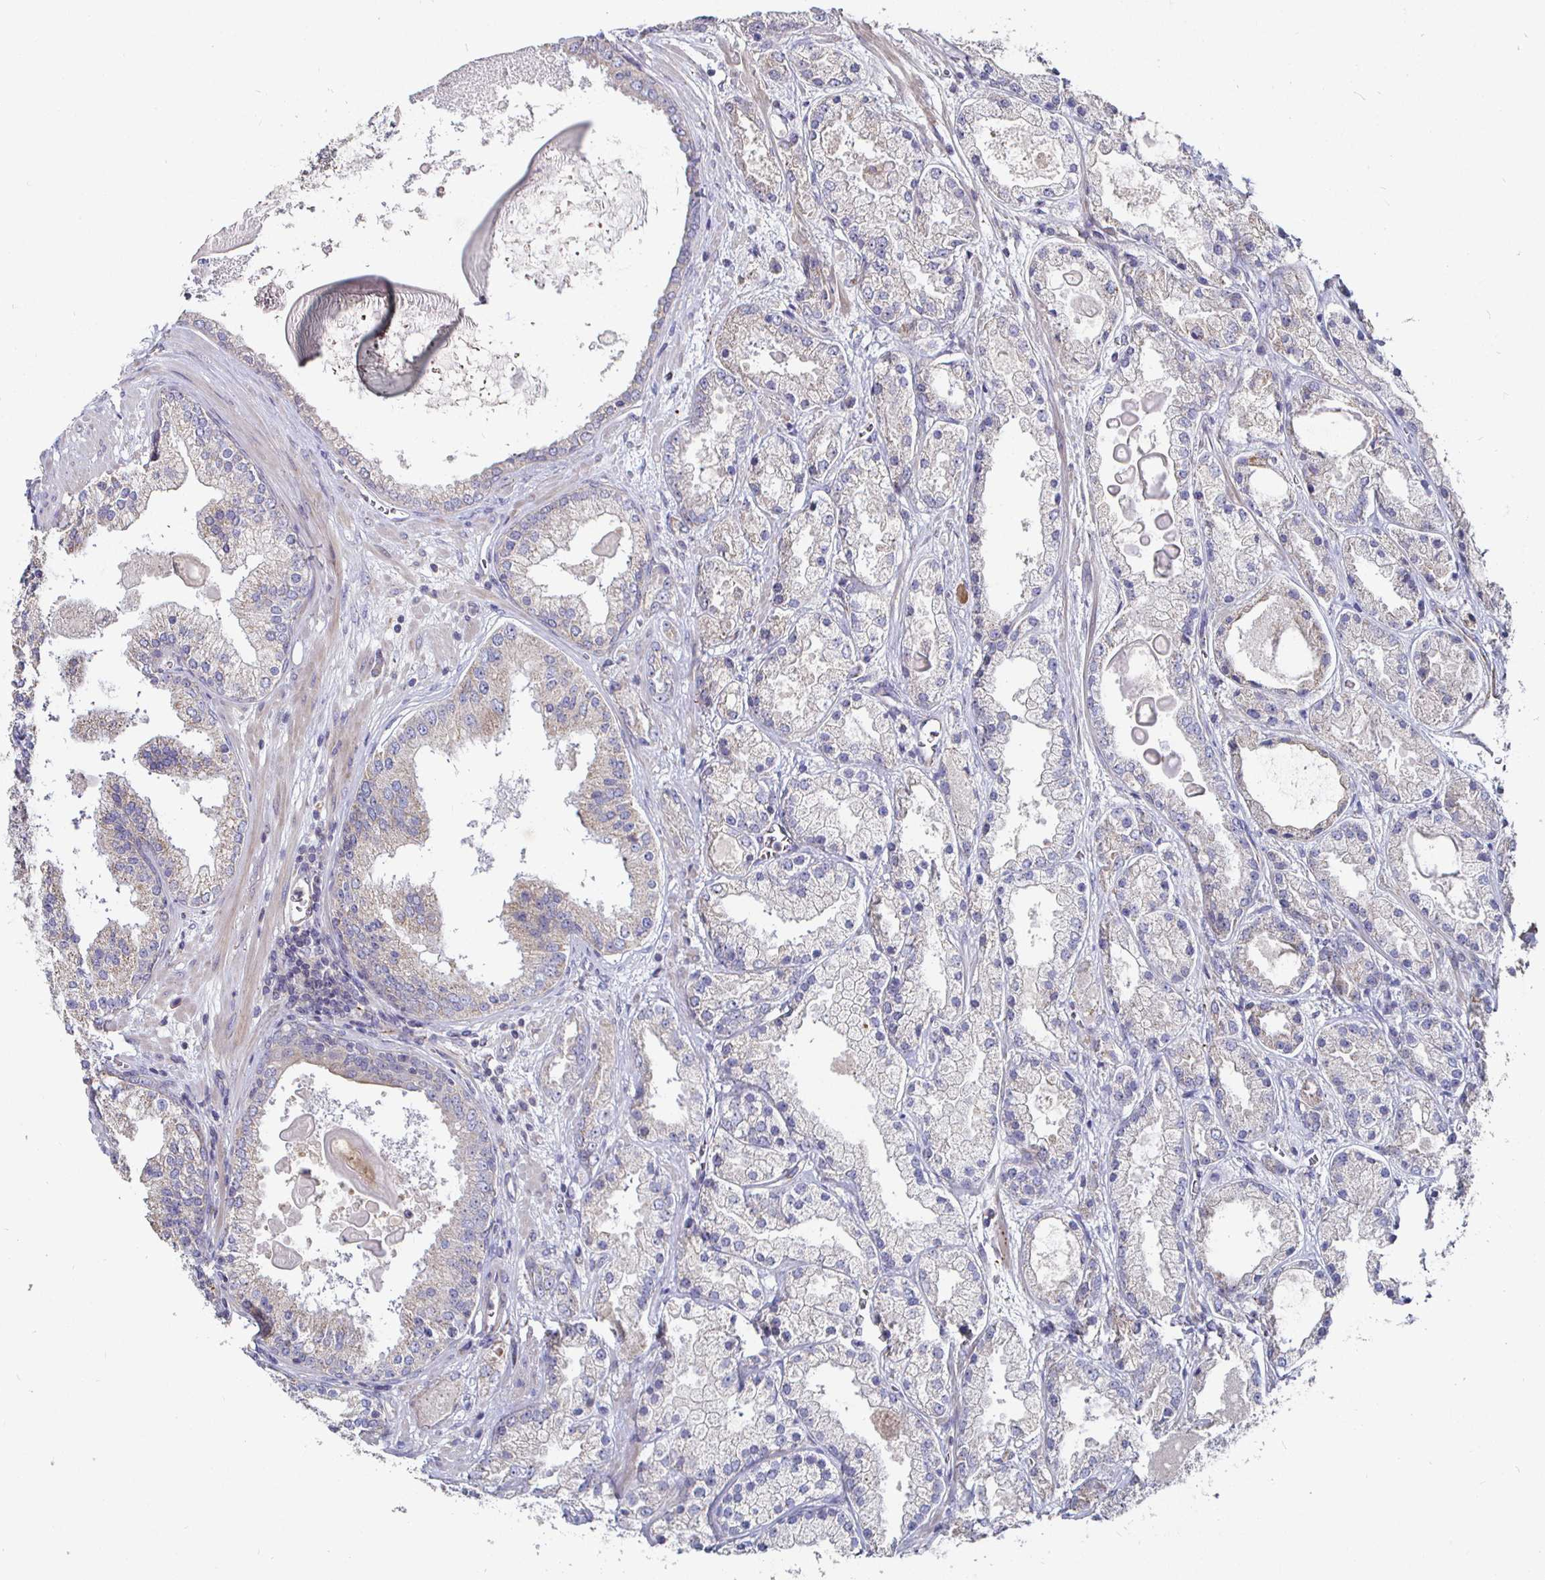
{"staining": {"intensity": "weak", "quantity": "25%-75%", "location": "cytoplasmic/membranous"}, "tissue": "prostate cancer", "cell_type": "Tumor cells", "image_type": "cancer", "snomed": [{"axis": "morphology", "description": "Adenocarcinoma, High grade"}, {"axis": "topography", "description": "Prostate"}], "caption": "A high-resolution histopathology image shows immunohistochemistry staining of prostate cancer (adenocarcinoma (high-grade)), which displays weak cytoplasmic/membranous positivity in about 25%-75% of tumor cells.", "gene": "NRSN1", "patient": {"sex": "male", "age": 67}}